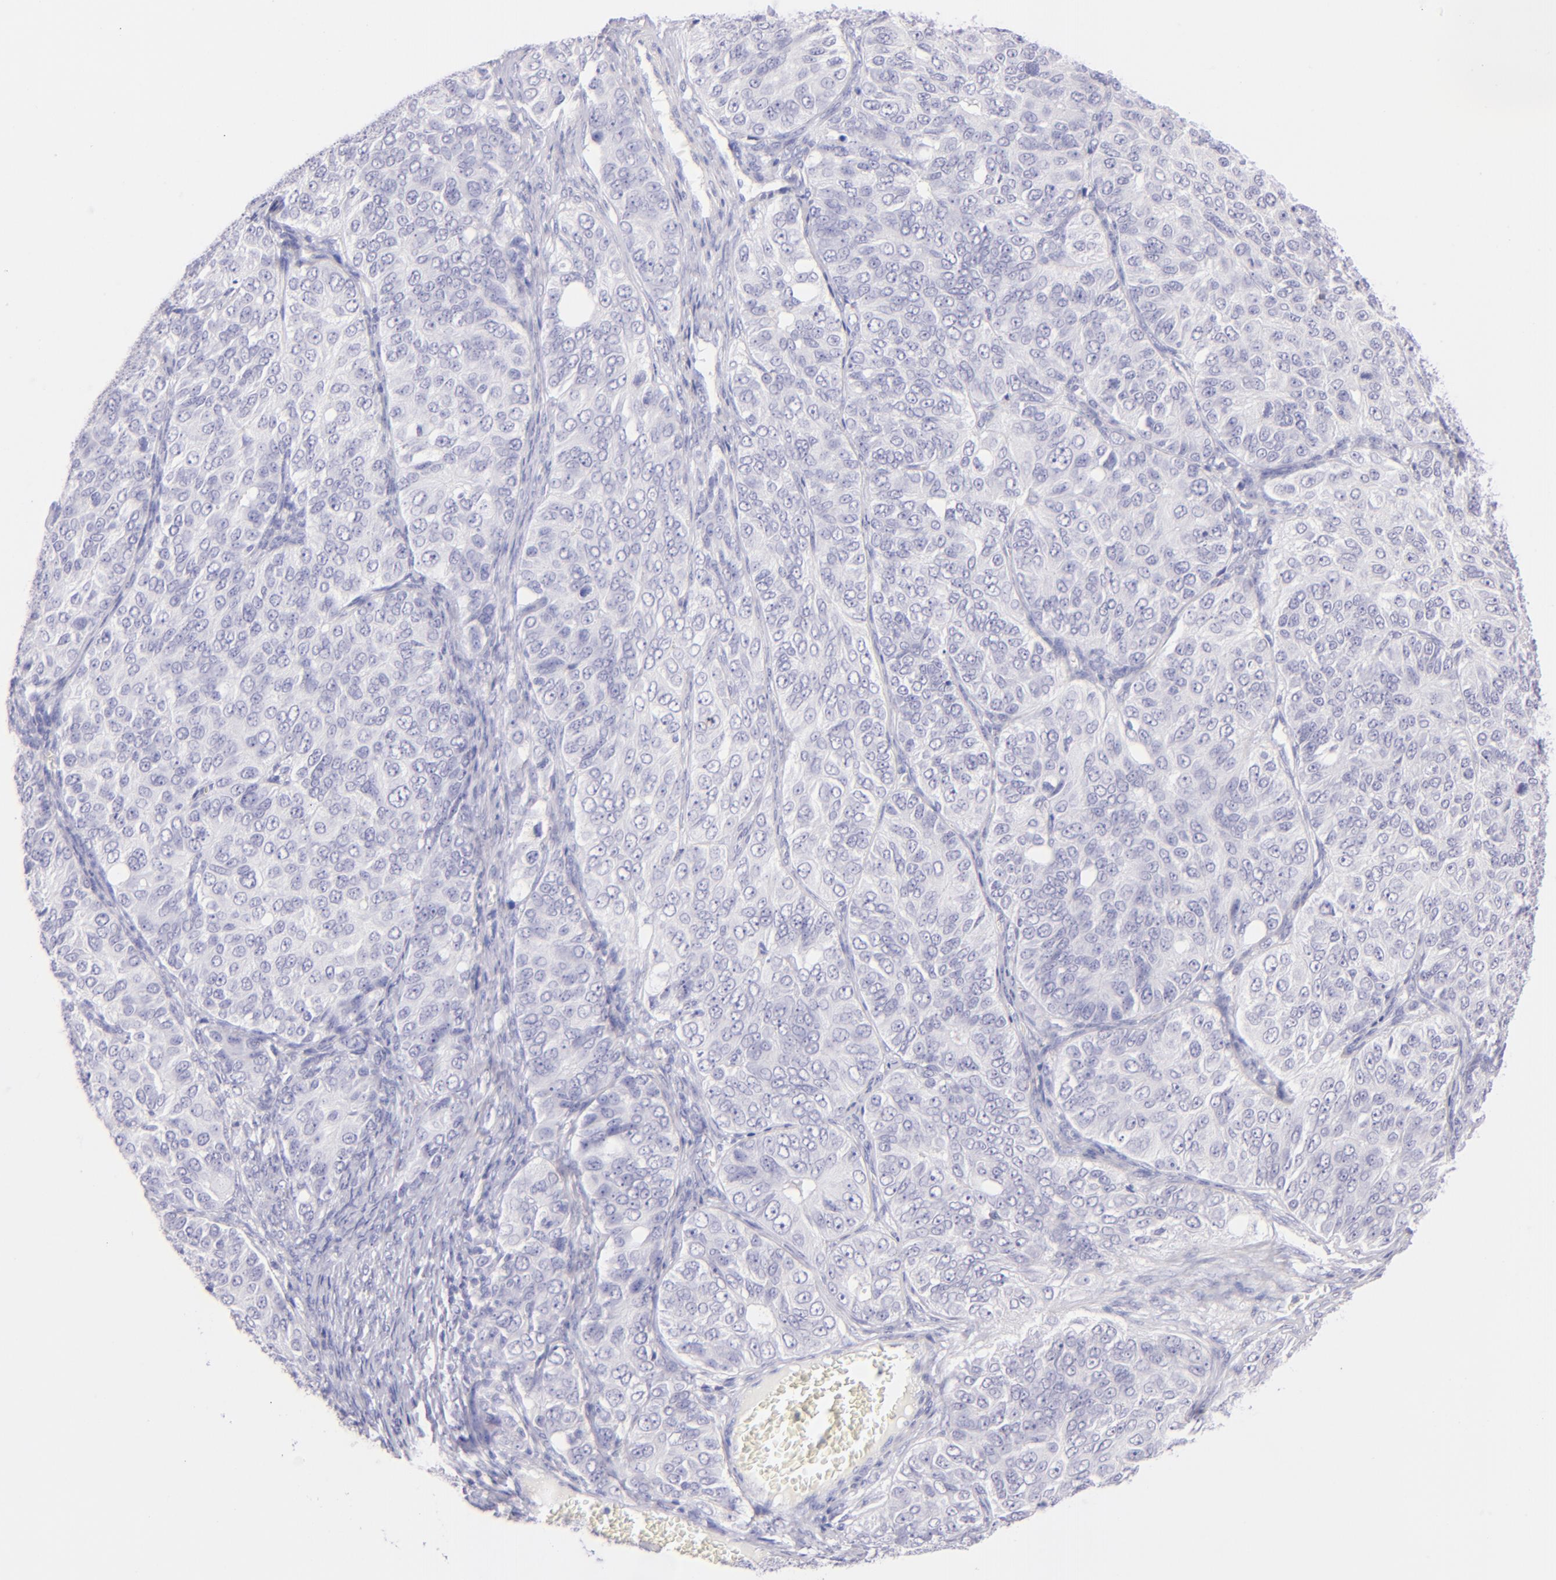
{"staining": {"intensity": "negative", "quantity": "none", "location": "none"}, "tissue": "ovarian cancer", "cell_type": "Tumor cells", "image_type": "cancer", "snomed": [{"axis": "morphology", "description": "Carcinoma, endometroid"}, {"axis": "topography", "description": "Ovary"}], "caption": "This is an immunohistochemistry (IHC) photomicrograph of human ovarian cancer (endometroid carcinoma). There is no positivity in tumor cells.", "gene": "SDC1", "patient": {"sex": "female", "age": 51}}